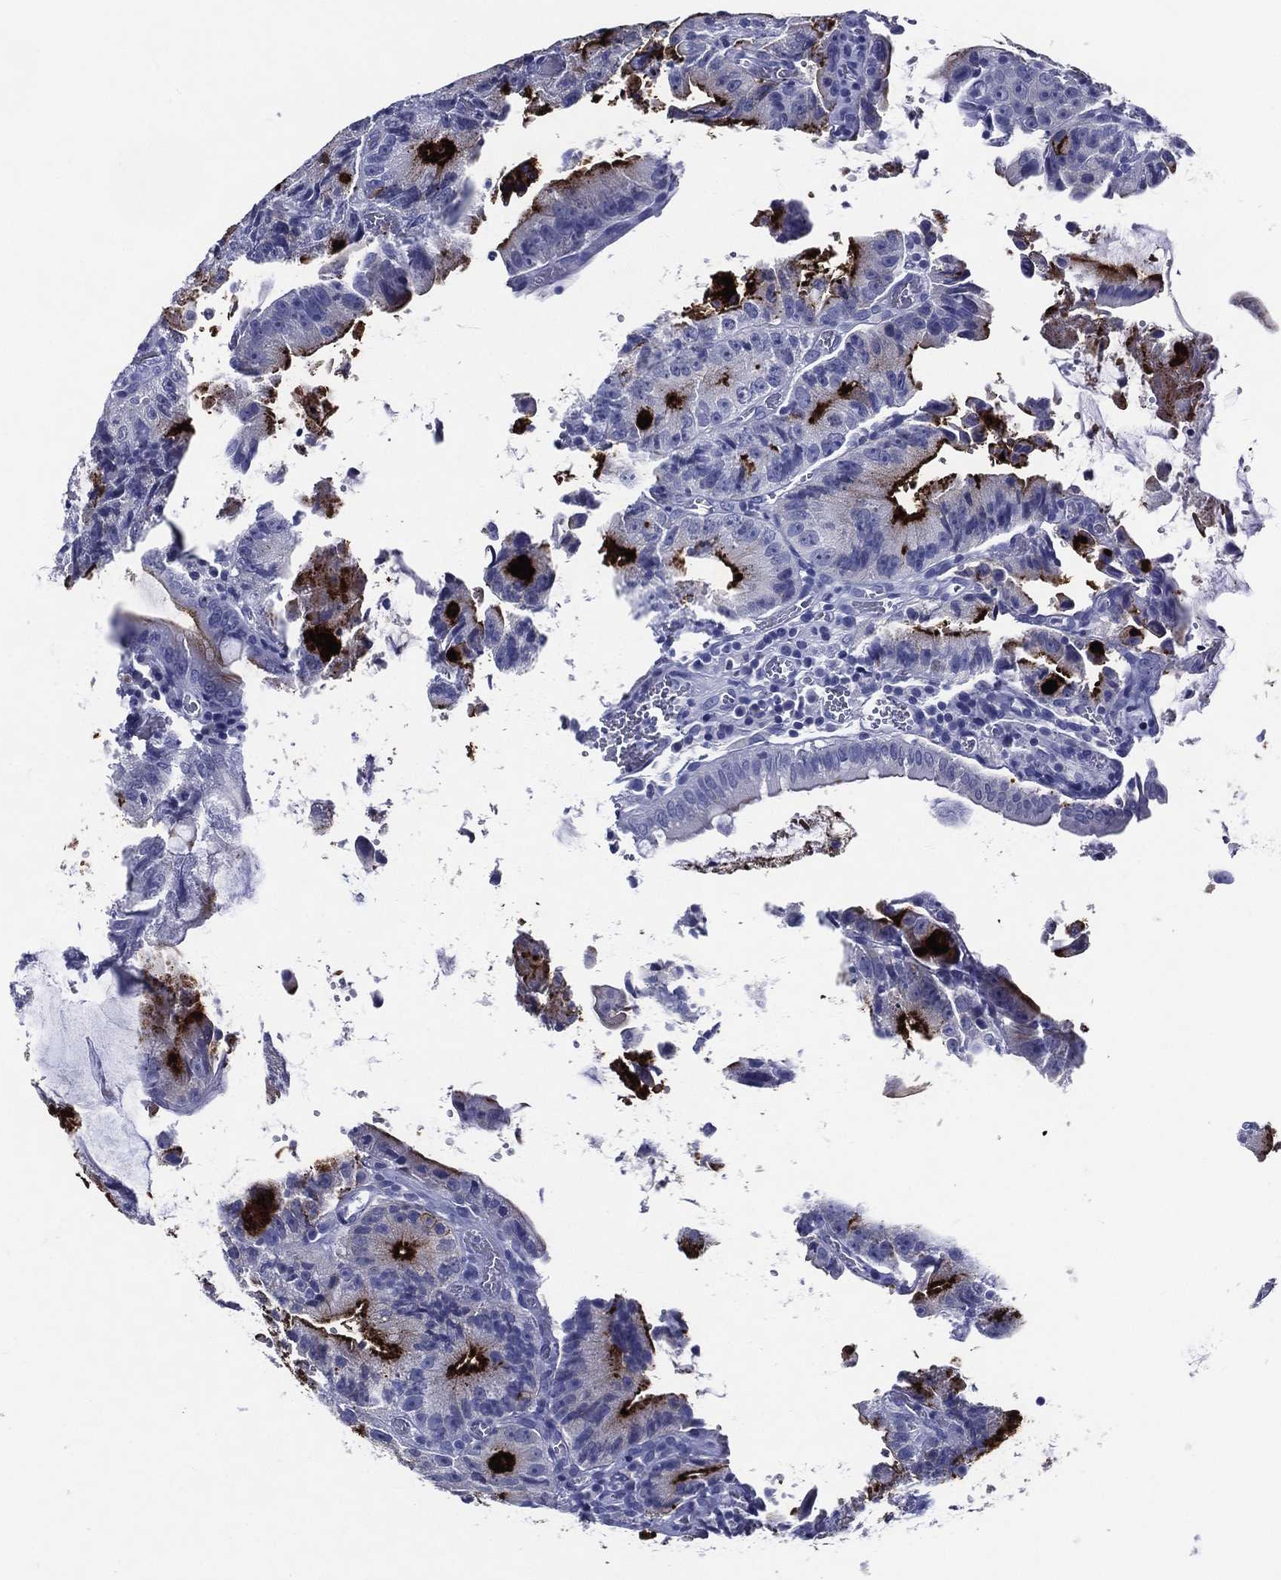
{"staining": {"intensity": "strong", "quantity": "<25%", "location": "cytoplasmic/membranous"}, "tissue": "colorectal cancer", "cell_type": "Tumor cells", "image_type": "cancer", "snomed": [{"axis": "morphology", "description": "Adenocarcinoma, NOS"}, {"axis": "topography", "description": "Colon"}], "caption": "The micrograph shows immunohistochemical staining of colorectal adenocarcinoma. There is strong cytoplasmic/membranous staining is seen in approximately <25% of tumor cells.", "gene": "ACE2", "patient": {"sex": "female", "age": 86}}